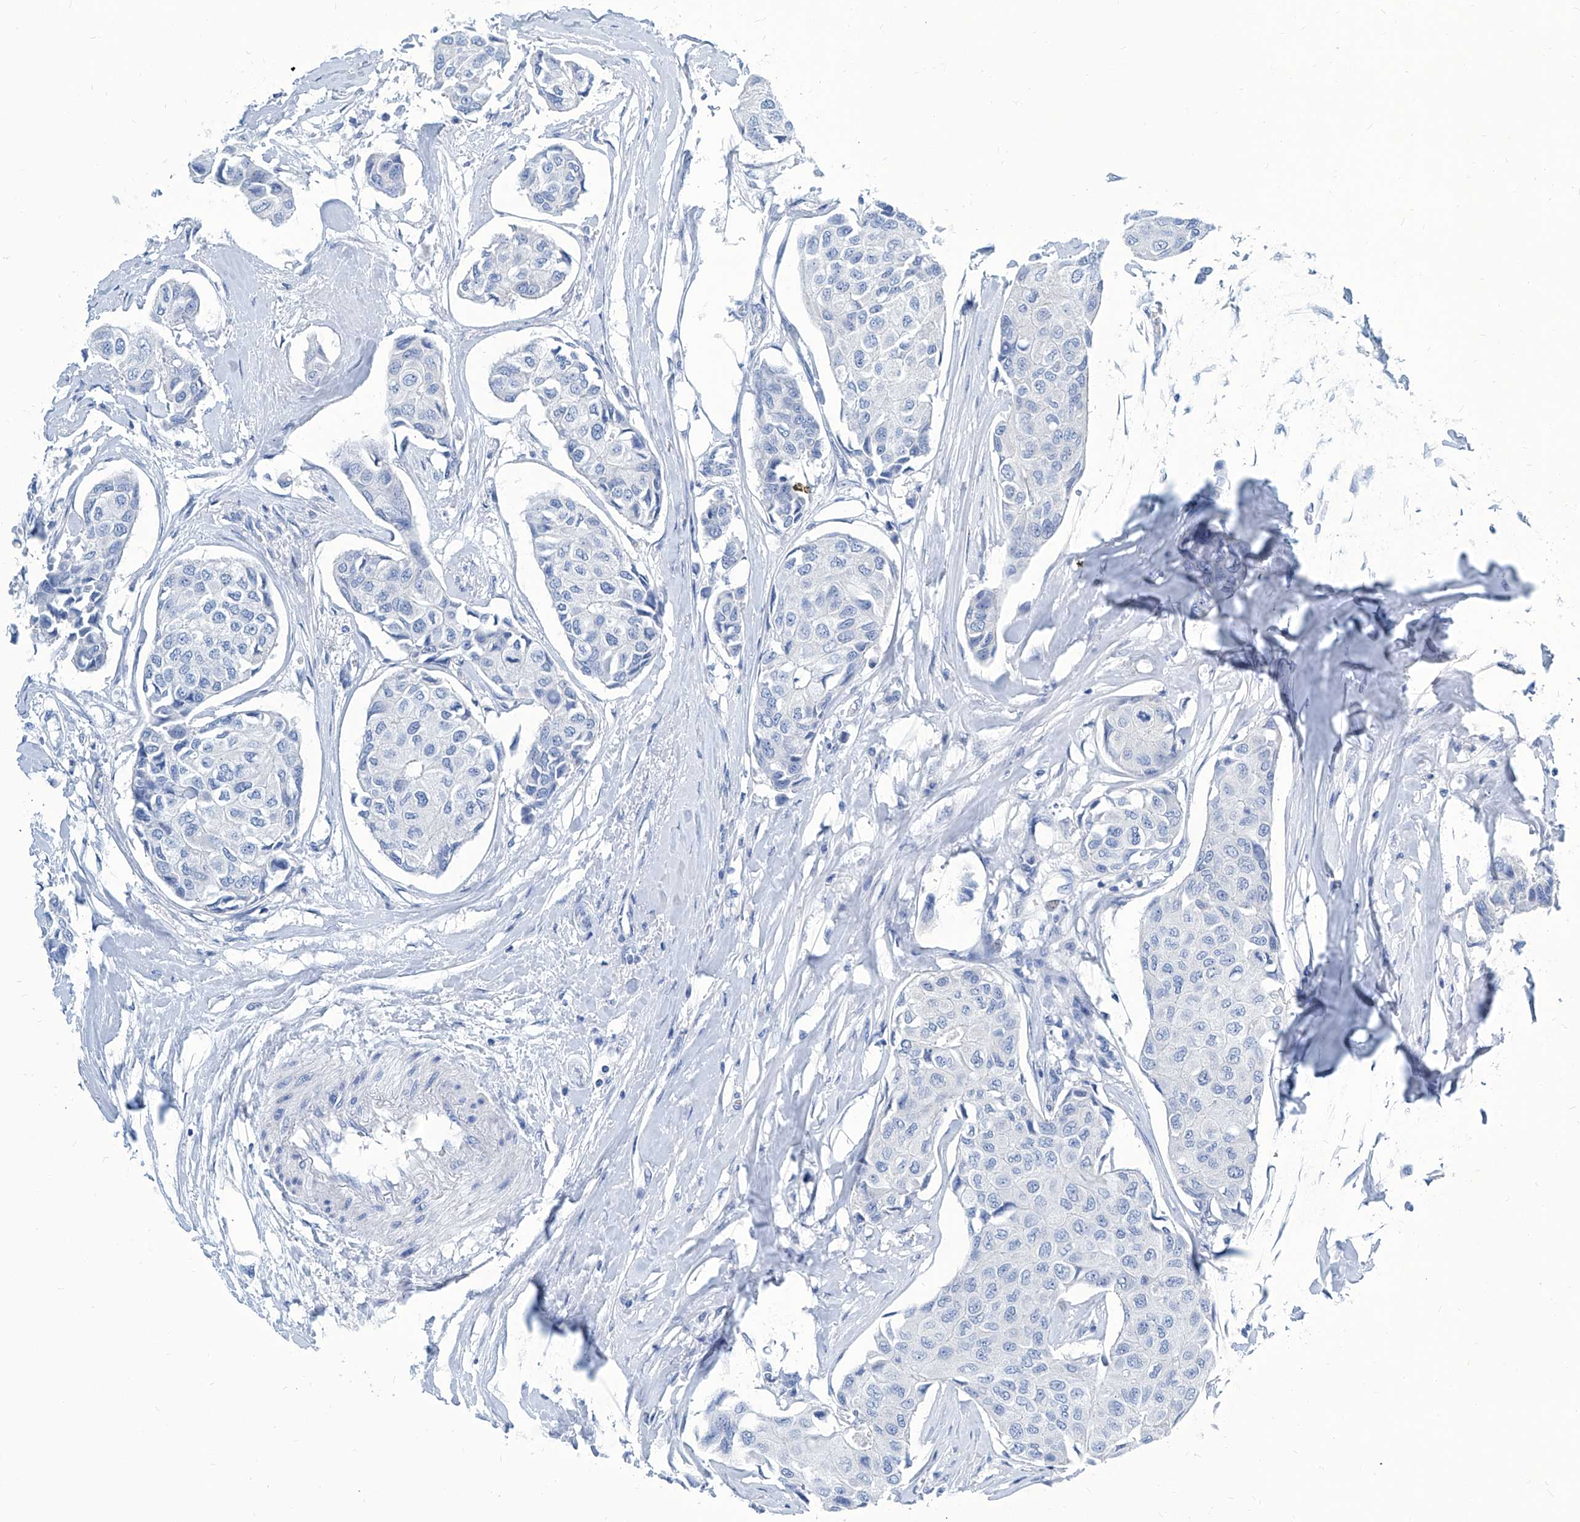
{"staining": {"intensity": "negative", "quantity": "none", "location": "none"}, "tissue": "breast cancer", "cell_type": "Tumor cells", "image_type": "cancer", "snomed": [{"axis": "morphology", "description": "Duct carcinoma"}, {"axis": "topography", "description": "Breast"}], "caption": "High power microscopy photomicrograph of an immunohistochemistry (IHC) photomicrograph of intraductal carcinoma (breast), revealing no significant expression in tumor cells.", "gene": "ZNF519", "patient": {"sex": "female", "age": 80}}